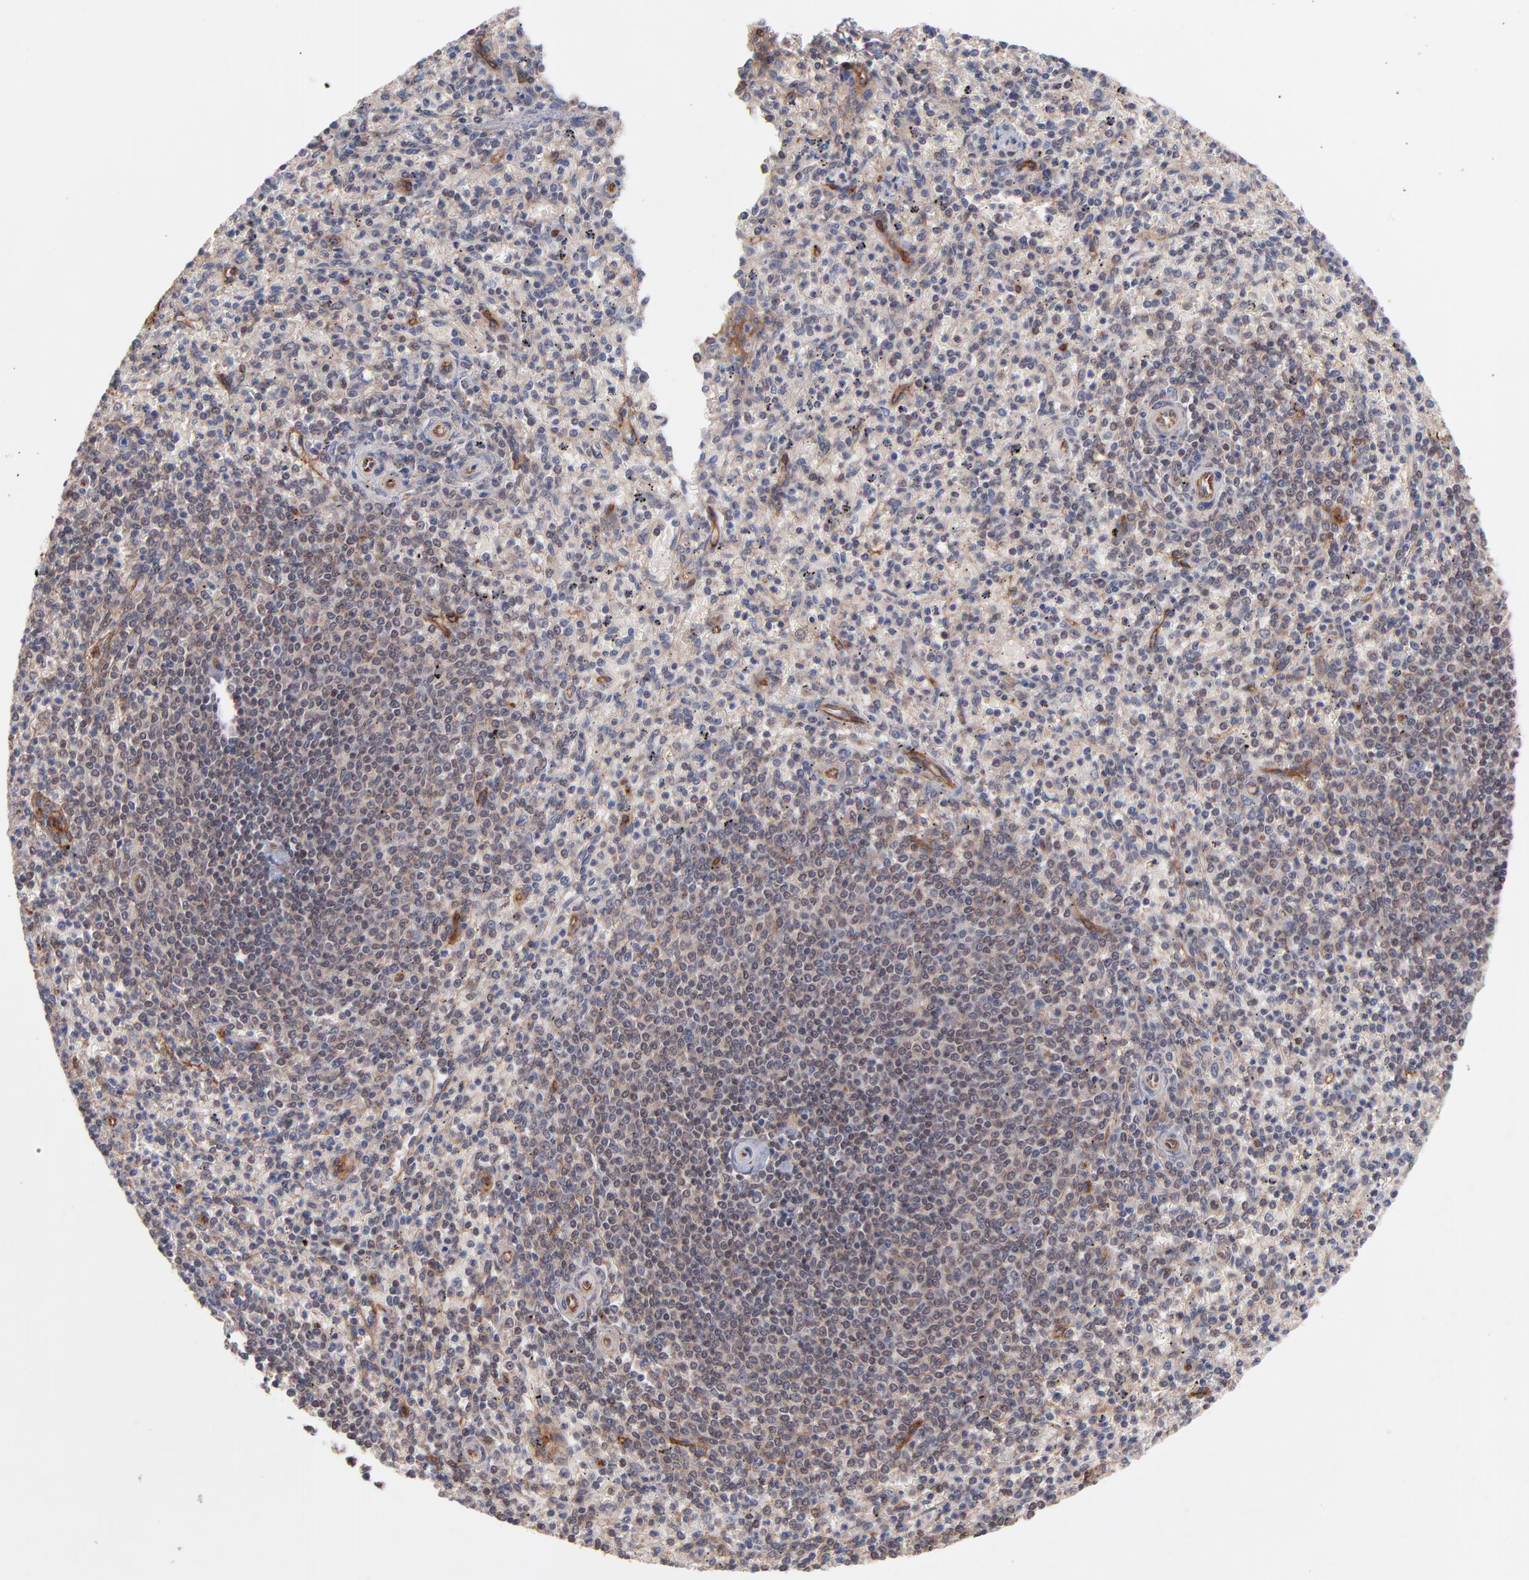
{"staining": {"intensity": "weak", "quantity": "25%-75%", "location": "cytoplasmic/membranous"}, "tissue": "spleen", "cell_type": "Cells in red pulp", "image_type": "normal", "snomed": [{"axis": "morphology", "description": "Normal tissue, NOS"}, {"axis": "topography", "description": "Spleen"}], "caption": "Protein staining reveals weak cytoplasmic/membranous expression in approximately 25%-75% of cells in red pulp in benign spleen. (IHC, brightfield microscopy, high magnification).", "gene": "STAP2", "patient": {"sex": "male", "age": 72}}